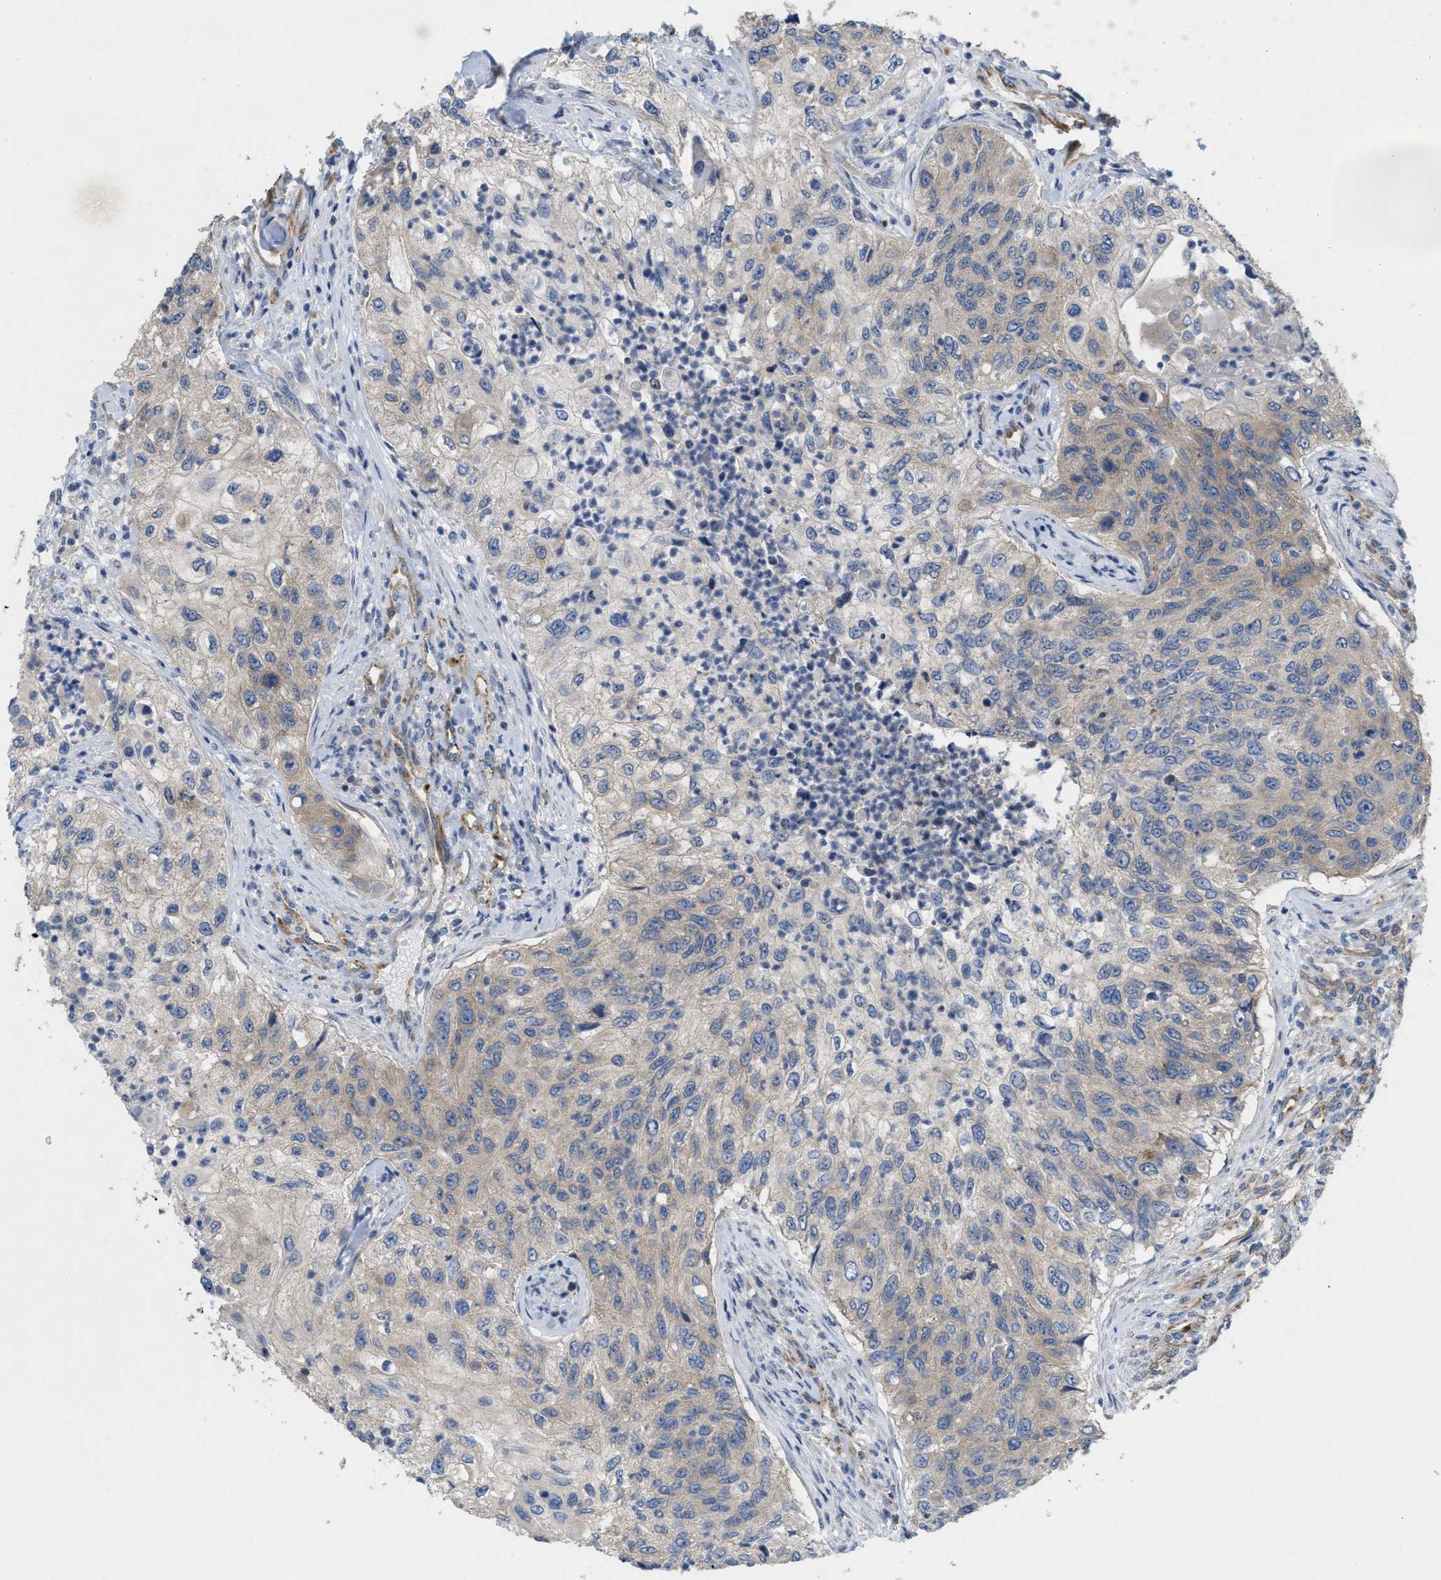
{"staining": {"intensity": "weak", "quantity": "25%-75%", "location": "cytoplasmic/membranous"}, "tissue": "urothelial cancer", "cell_type": "Tumor cells", "image_type": "cancer", "snomed": [{"axis": "morphology", "description": "Urothelial carcinoma, High grade"}, {"axis": "topography", "description": "Urinary bladder"}], "caption": "A brown stain labels weak cytoplasmic/membranous staining of a protein in human urothelial carcinoma (high-grade) tumor cells.", "gene": "UBAP2", "patient": {"sex": "female", "age": 60}}